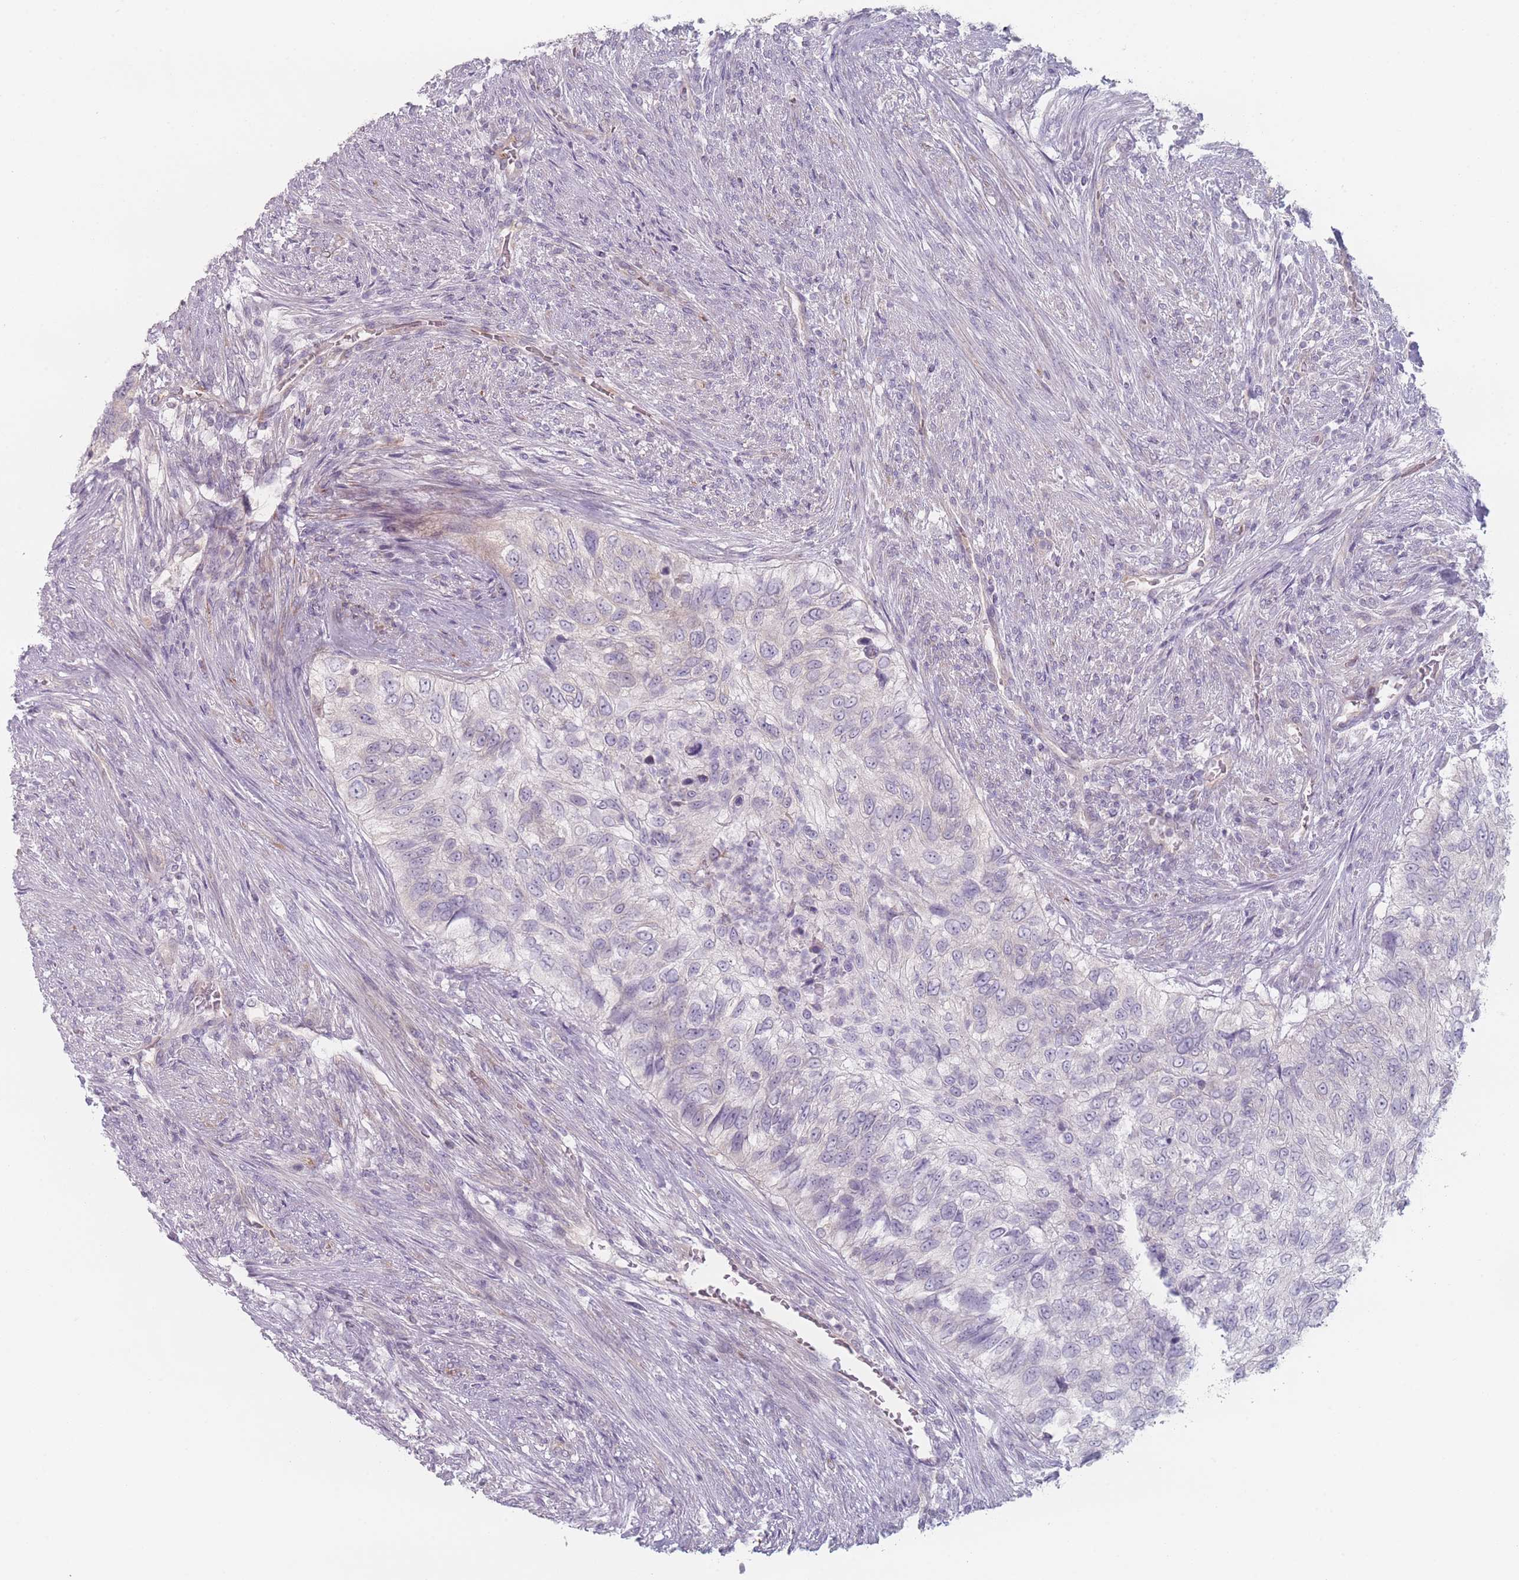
{"staining": {"intensity": "negative", "quantity": "none", "location": "none"}, "tissue": "urothelial cancer", "cell_type": "Tumor cells", "image_type": "cancer", "snomed": [{"axis": "morphology", "description": "Urothelial carcinoma, High grade"}, {"axis": "topography", "description": "Urinary bladder"}], "caption": "An immunohistochemistry image of urothelial carcinoma (high-grade) is shown. There is no staining in tumor cells of urothelial carcinoma (high-grade).", "gene": "RNF4", "patient": {"sex": "female", "age": 60}}